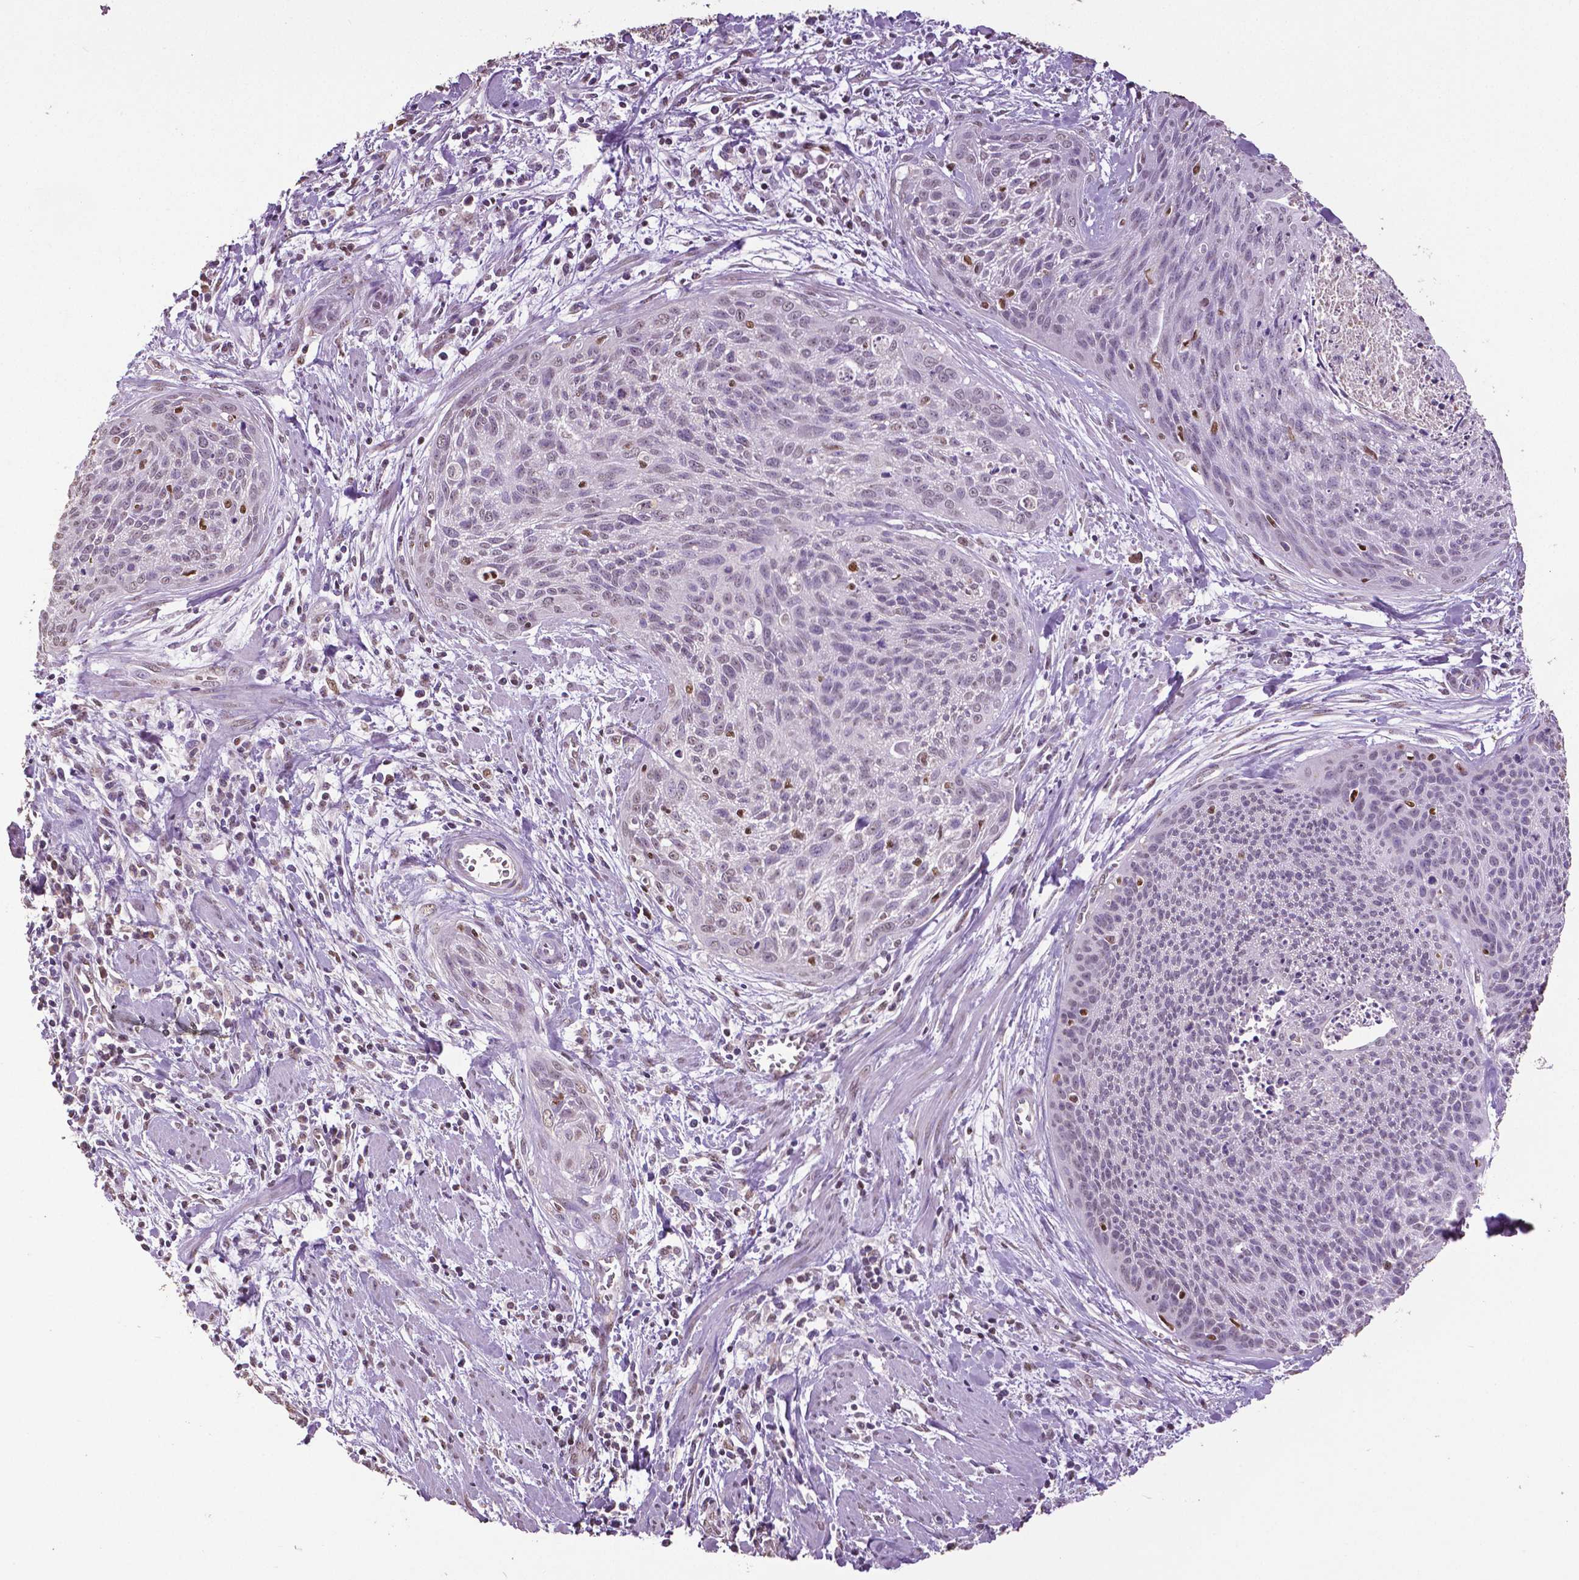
{"staining": {"intensity": "negative", "quantity": "none", "location": "none"}, "tissue": "cervical cancer", "cell_type": "Tumor cells", "image_type": "cancer", "snomed": [{"axis": "morphology", "description": "Squamous cell carcinoma, NOS"}, {"axis": "topography", "description": "Cervix"}], "caption": "Tumor cells show no significant protein expression in cervical cancer.", "gene": "RUNX3", "patient": {"sex": "female", "age": 55}}